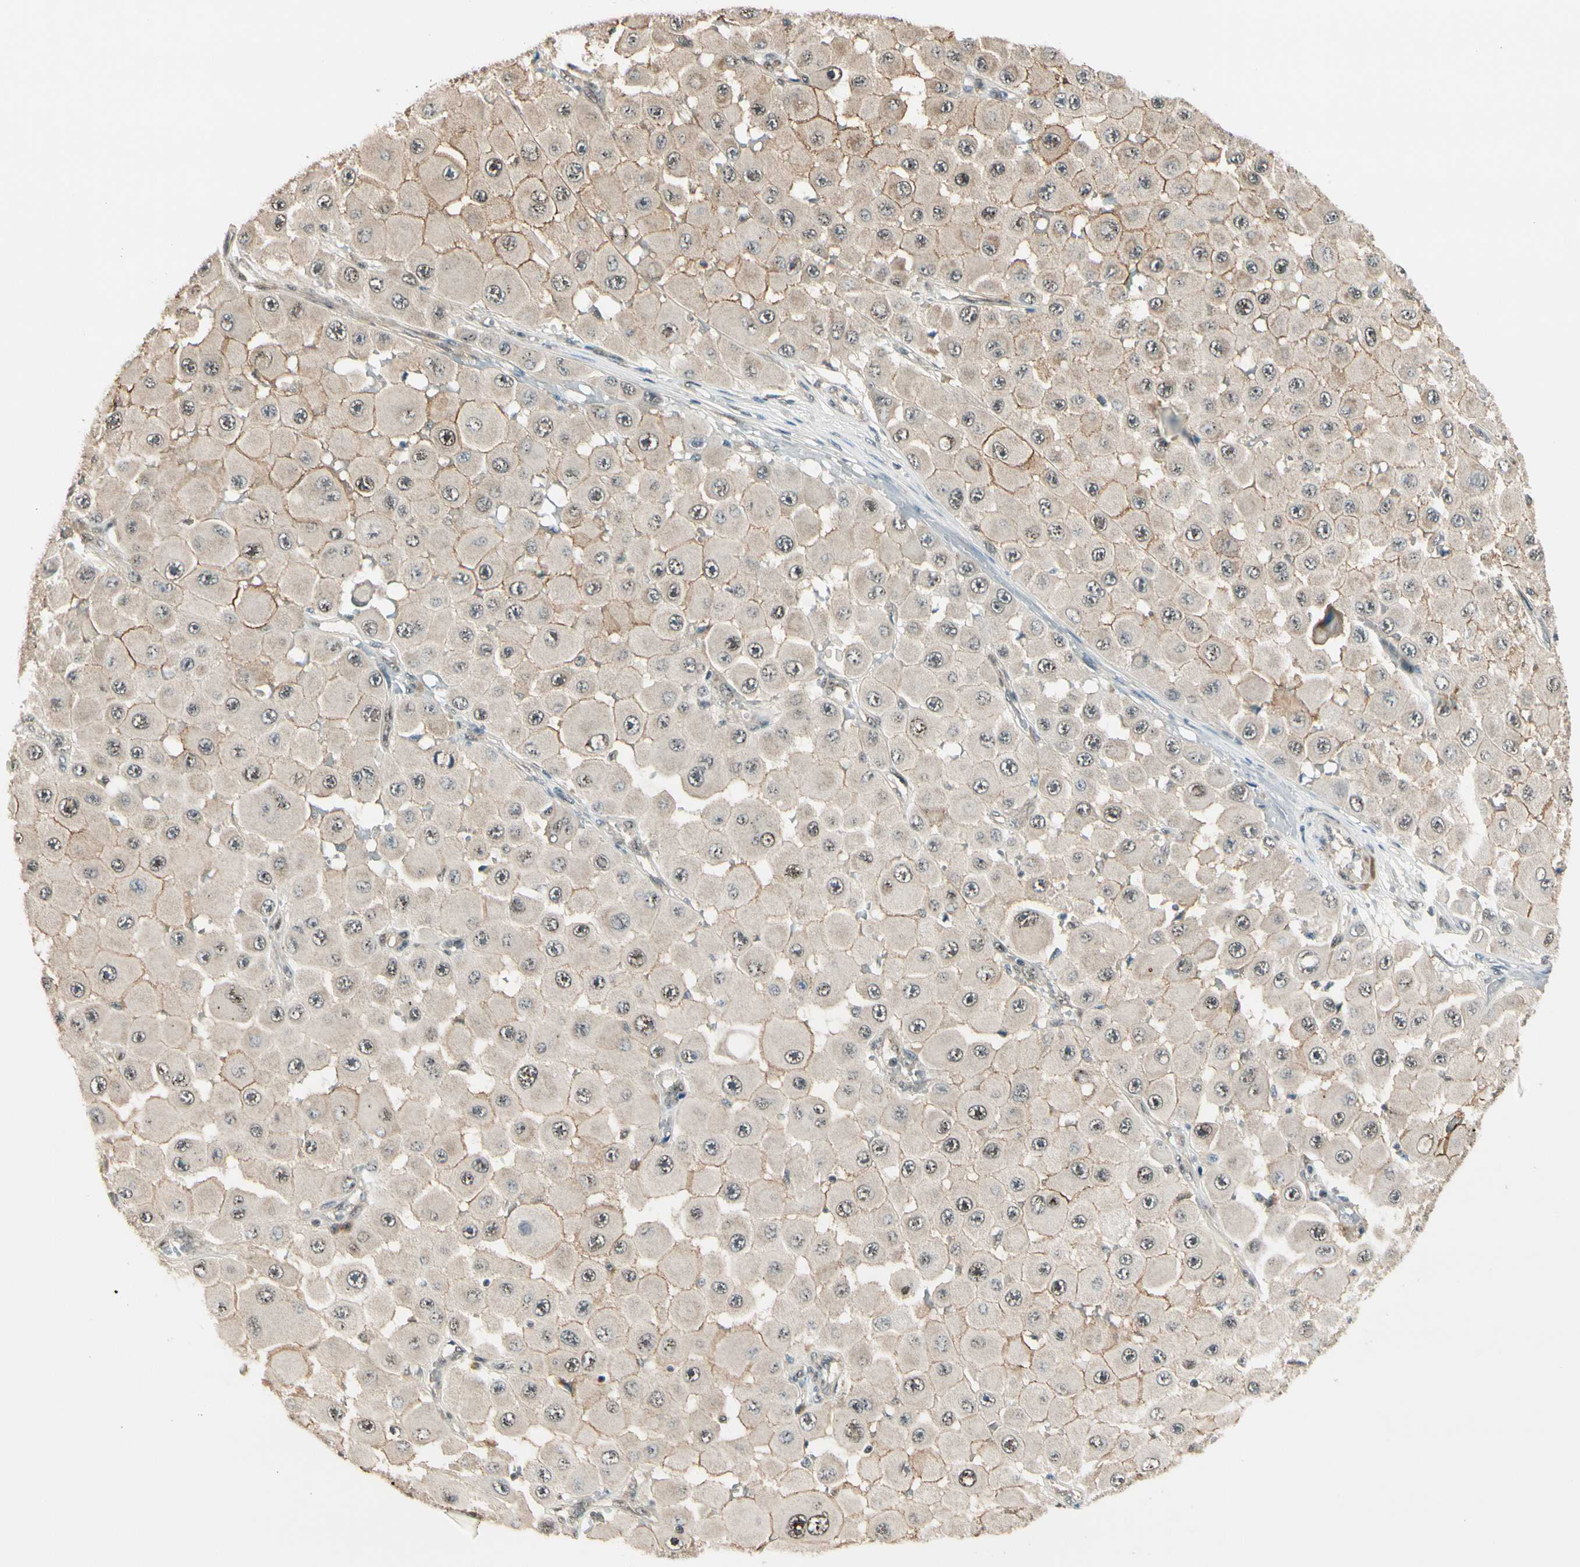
{"staining": {"intensity": "moderate", "quantity": ">75%", "location": "cytoplasmic/membranous"}, "tissue": "melanoma", "cell_type": "Tumor cells", "image_type": "cancer", "snomed": [{"axis": "morphology", "description": "Malignant melanoma, NOS"}, {"axis": "topography", "description": "Skin"}], "caption": "A photomicrograph of human malignant melanoma stained for a protein reveals moderate cytoplasmic/membranous brown staining in tumor cells.", "gene": "MCPH1", "patient": {"sex": "female", "age": 81}}